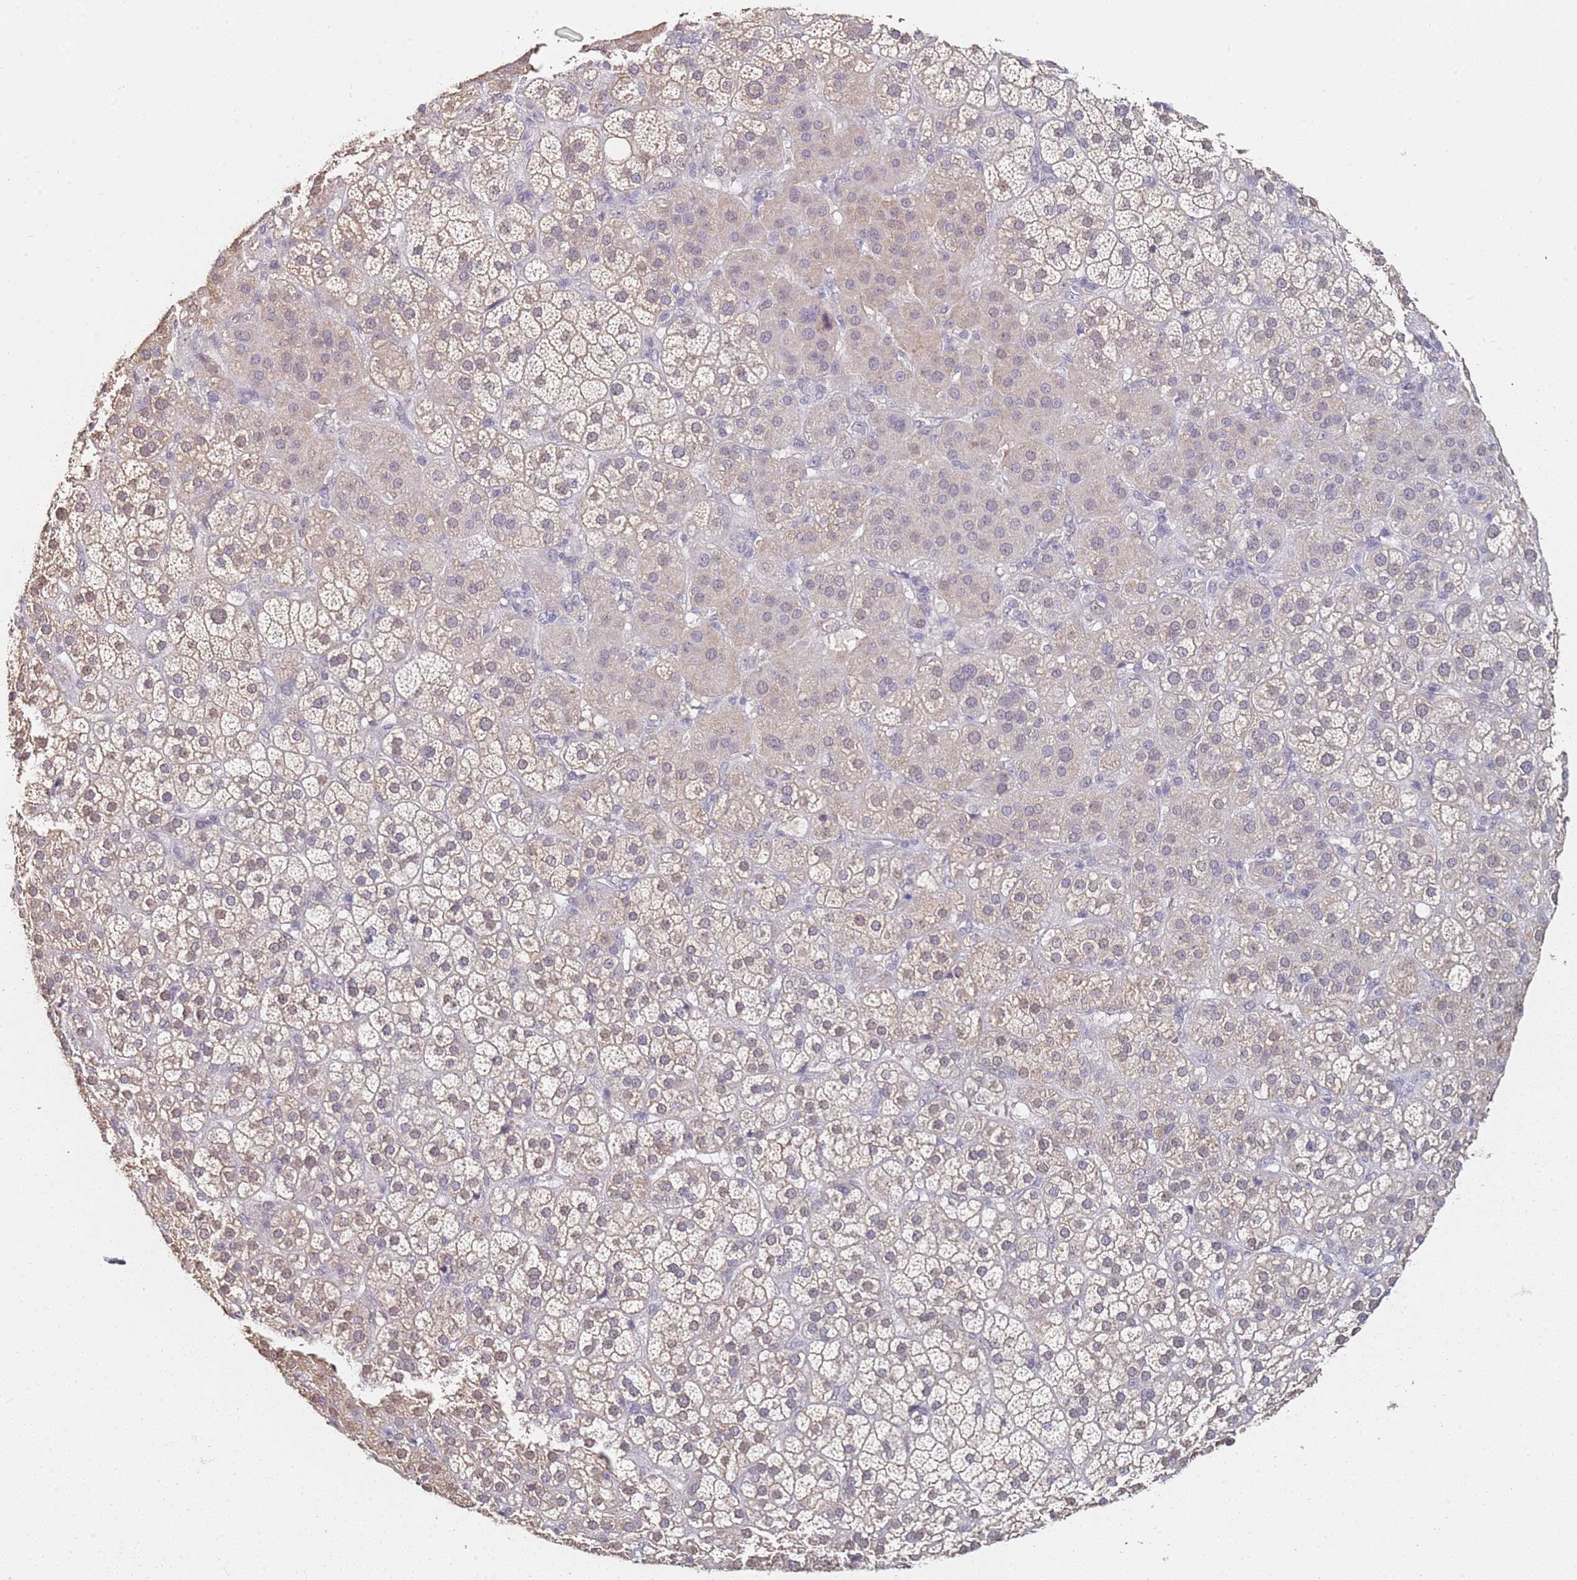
{"staining": {"intensity": "weak", "quantity": "25%-75%", "location": "cytoplasmic/membranous"}, "tissue": "adrenal gland", "cell_type": "Glandular cells", "image_type": "normal", "snomed": [{"axis": "morphology", "description": "Normal tissue, NOS"}, {"axis": "topography", "description": "Adrenal gland"}], "caption": "IHC histopathology image of benign human adrenal gland stained for a protein (brown), which displays low levels of weak cytoplasmic/membranous positivity in about 25%-75% of glandular cells.", "gene": "DNAH11", "patient": {"sex": "female", "age": 70}}